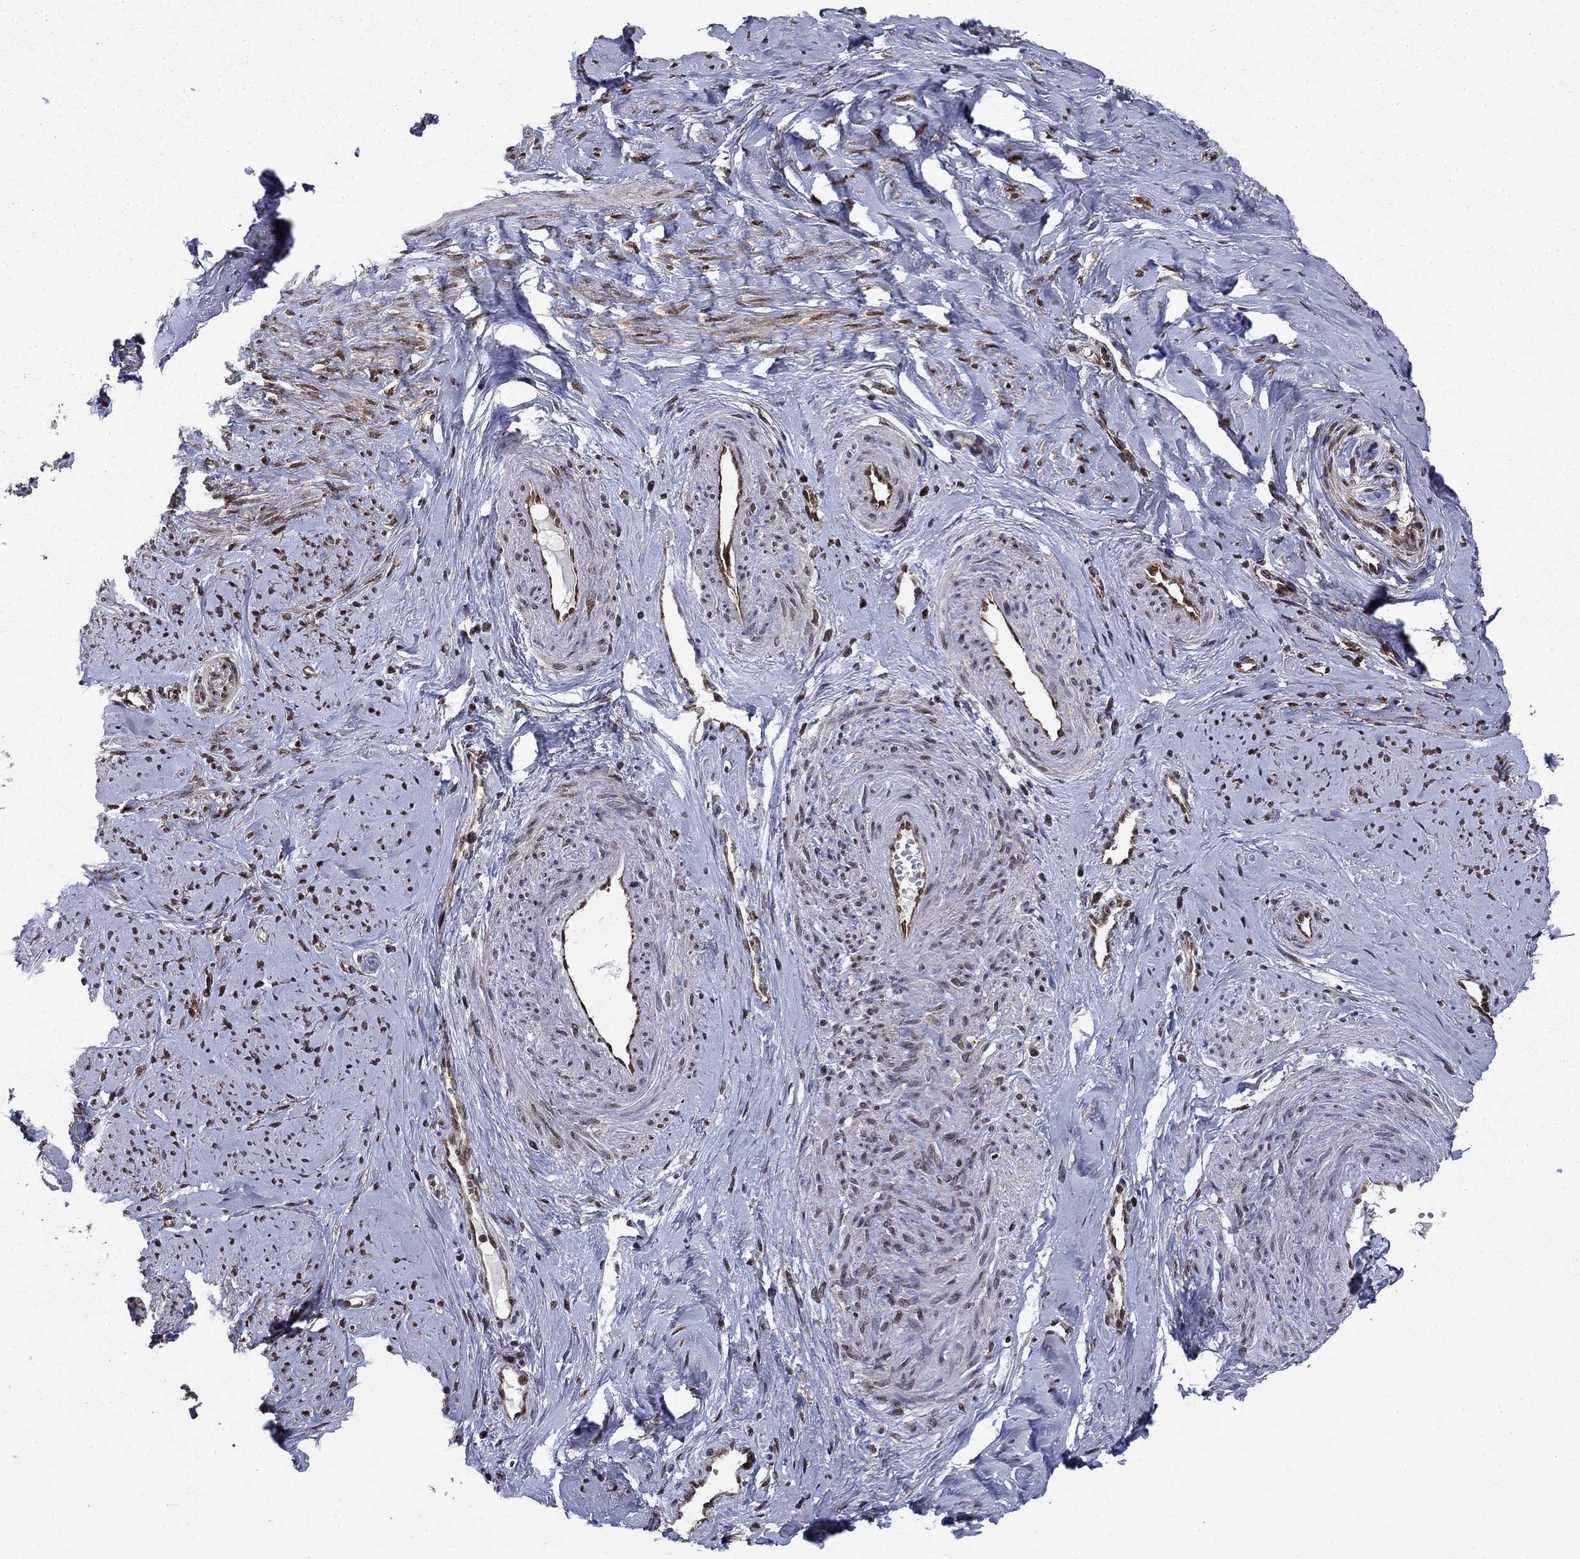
{"staining": {"intensity": "moderate", "quantity": "<25%", "location": "nuclear"}, "tissue": "smooth muscle", "cell_type": "Smooth muscle cells", "image_type": "normal", "snomed": [{"axis": "morphology", "description": "Normal tissue, NOS"}, {"axis": "topography", "description": "Smooth muscle"}], "caption": "Protein expression analysis of benign human smooth muscle reveals moderate nuclear positivity in approximately <25% of smooth muscle cells.", "gene": "DNAJA1", "patient": {"sex": "female", "age": 48}}